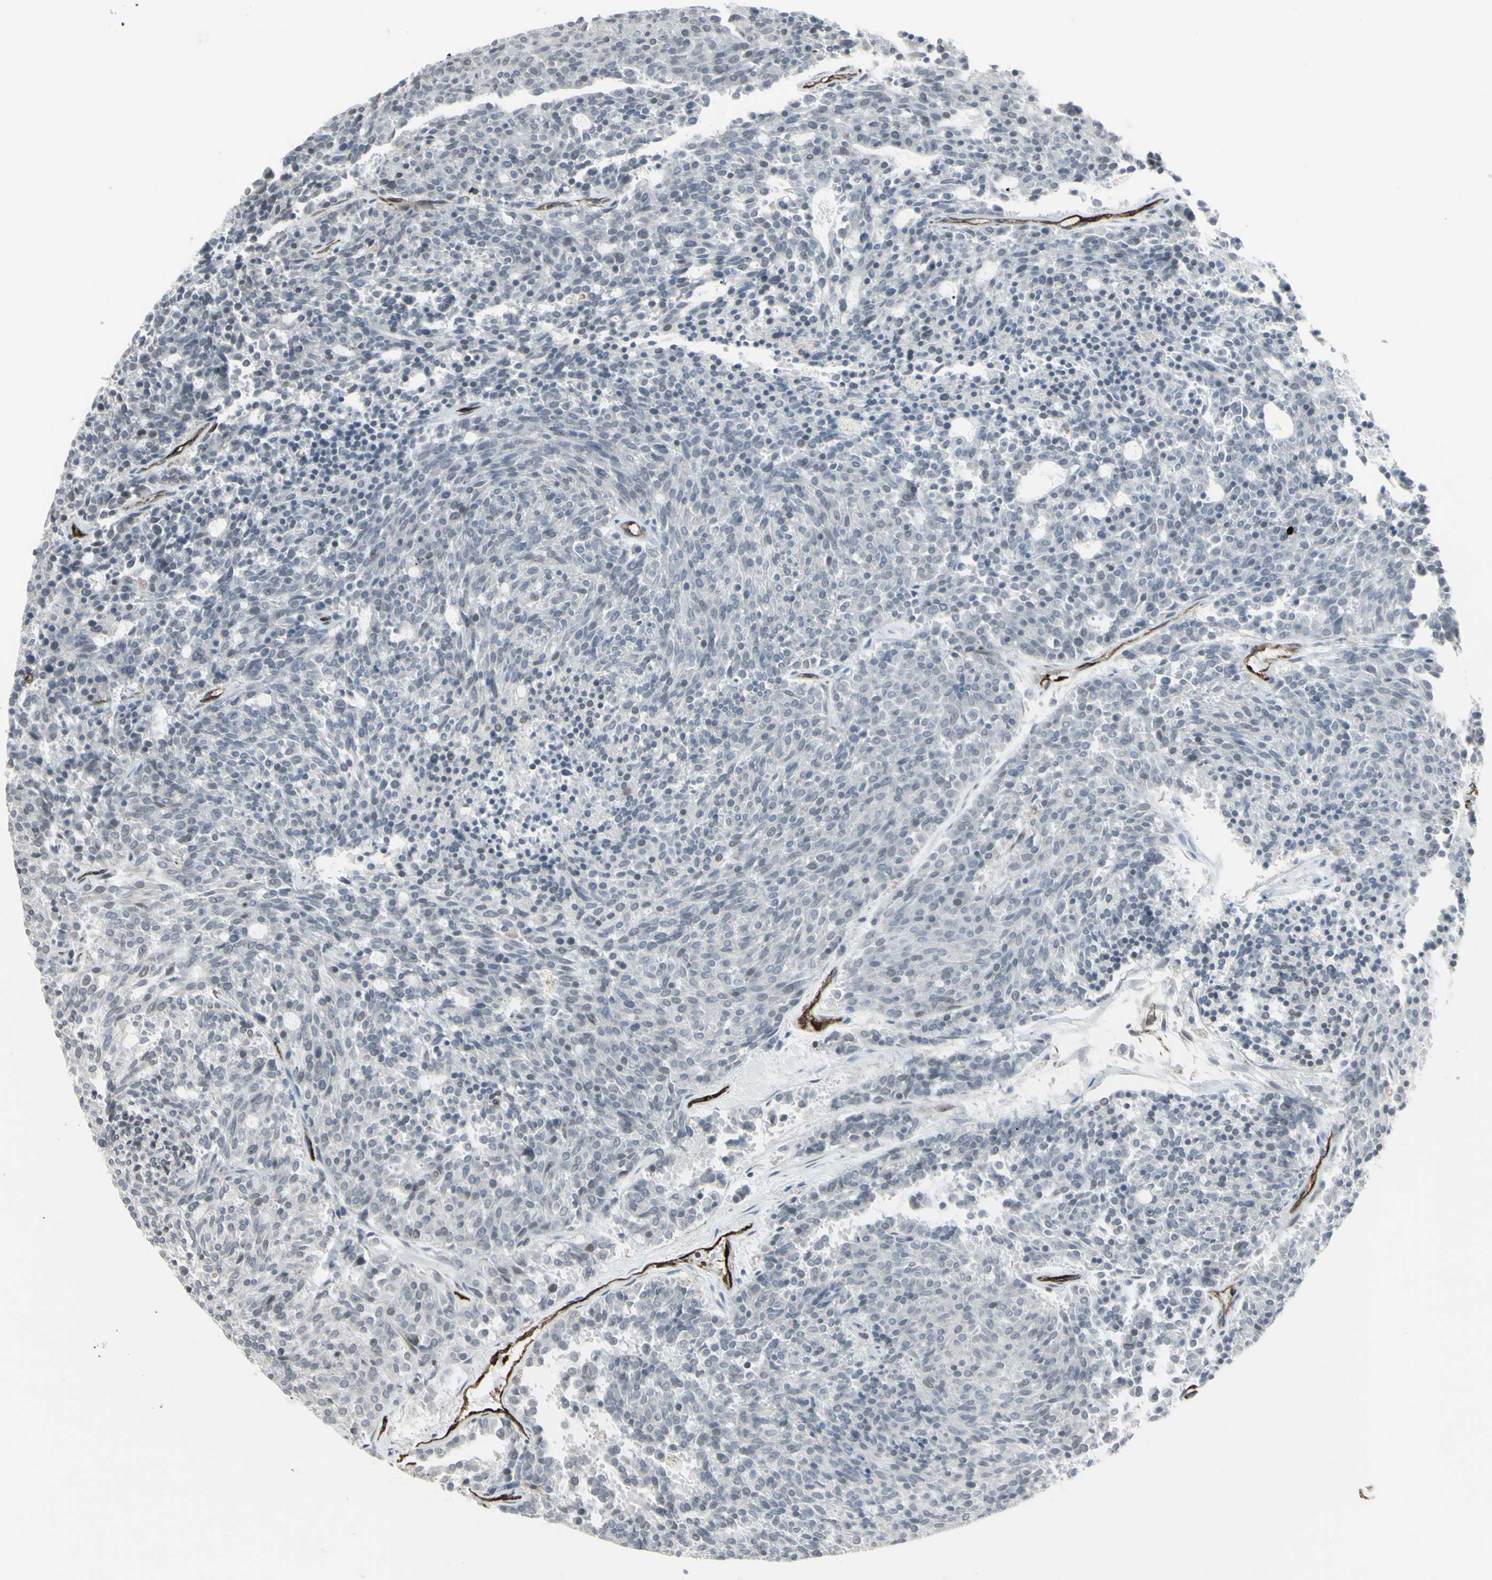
{"staining": {"intensity": "negative", "quantity": "none", "location": "none"}, "tissue": "carcinoid", "cell_type": "Tumor cells", "image_type": "cancer", "snomed": [{"axis": "morphology", "description": "Carcinoid, malignant, NOS"}, {"axis": "topography", "description": "Pancreas"}], "caption": "Photomicrograph shows no significant protein expression in tumor cells of carcinoid.", "gene": "DTX3L", "patient": {"sex": "female", "age": 54}}